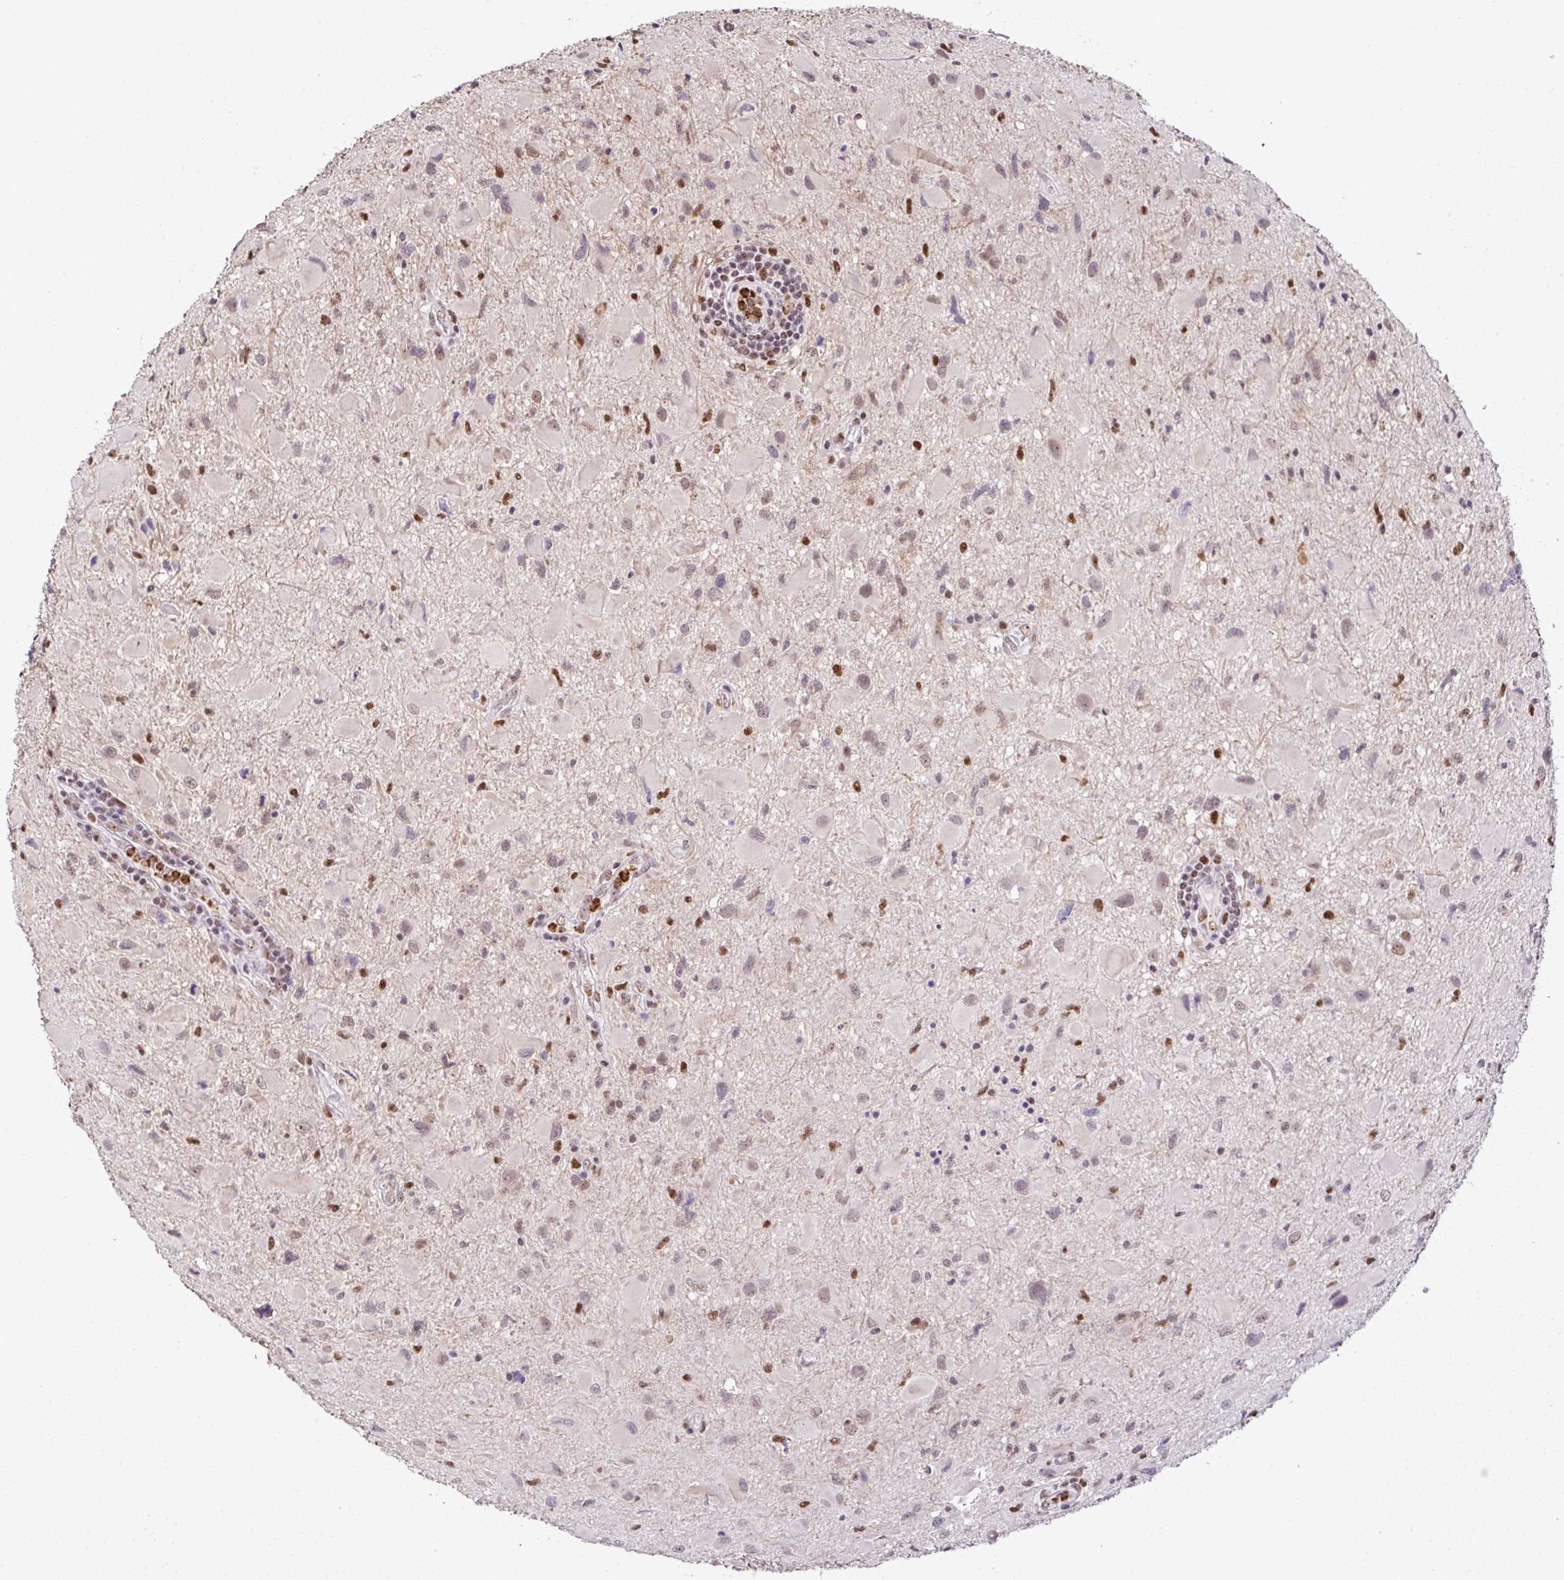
{"staining": {"intensity": "weak", "quantity": ">75%", "location": "nuclear"}, "tissue": "glioma", "cell_type": "Tumor cells", "image_type": "cancer", "snomed": [{"axis": "morphology", "description": "Glioma, malignant, Low grade"}, {"axis": "topography", "description": "Brain"}], "caption": "This is a histology image of immunohistochemistry staining of glioma, which shows weak expression in the nuclear of tumor cells.", "gene": "PTPN2", "patient": {"sex": "female", "age": 32}}